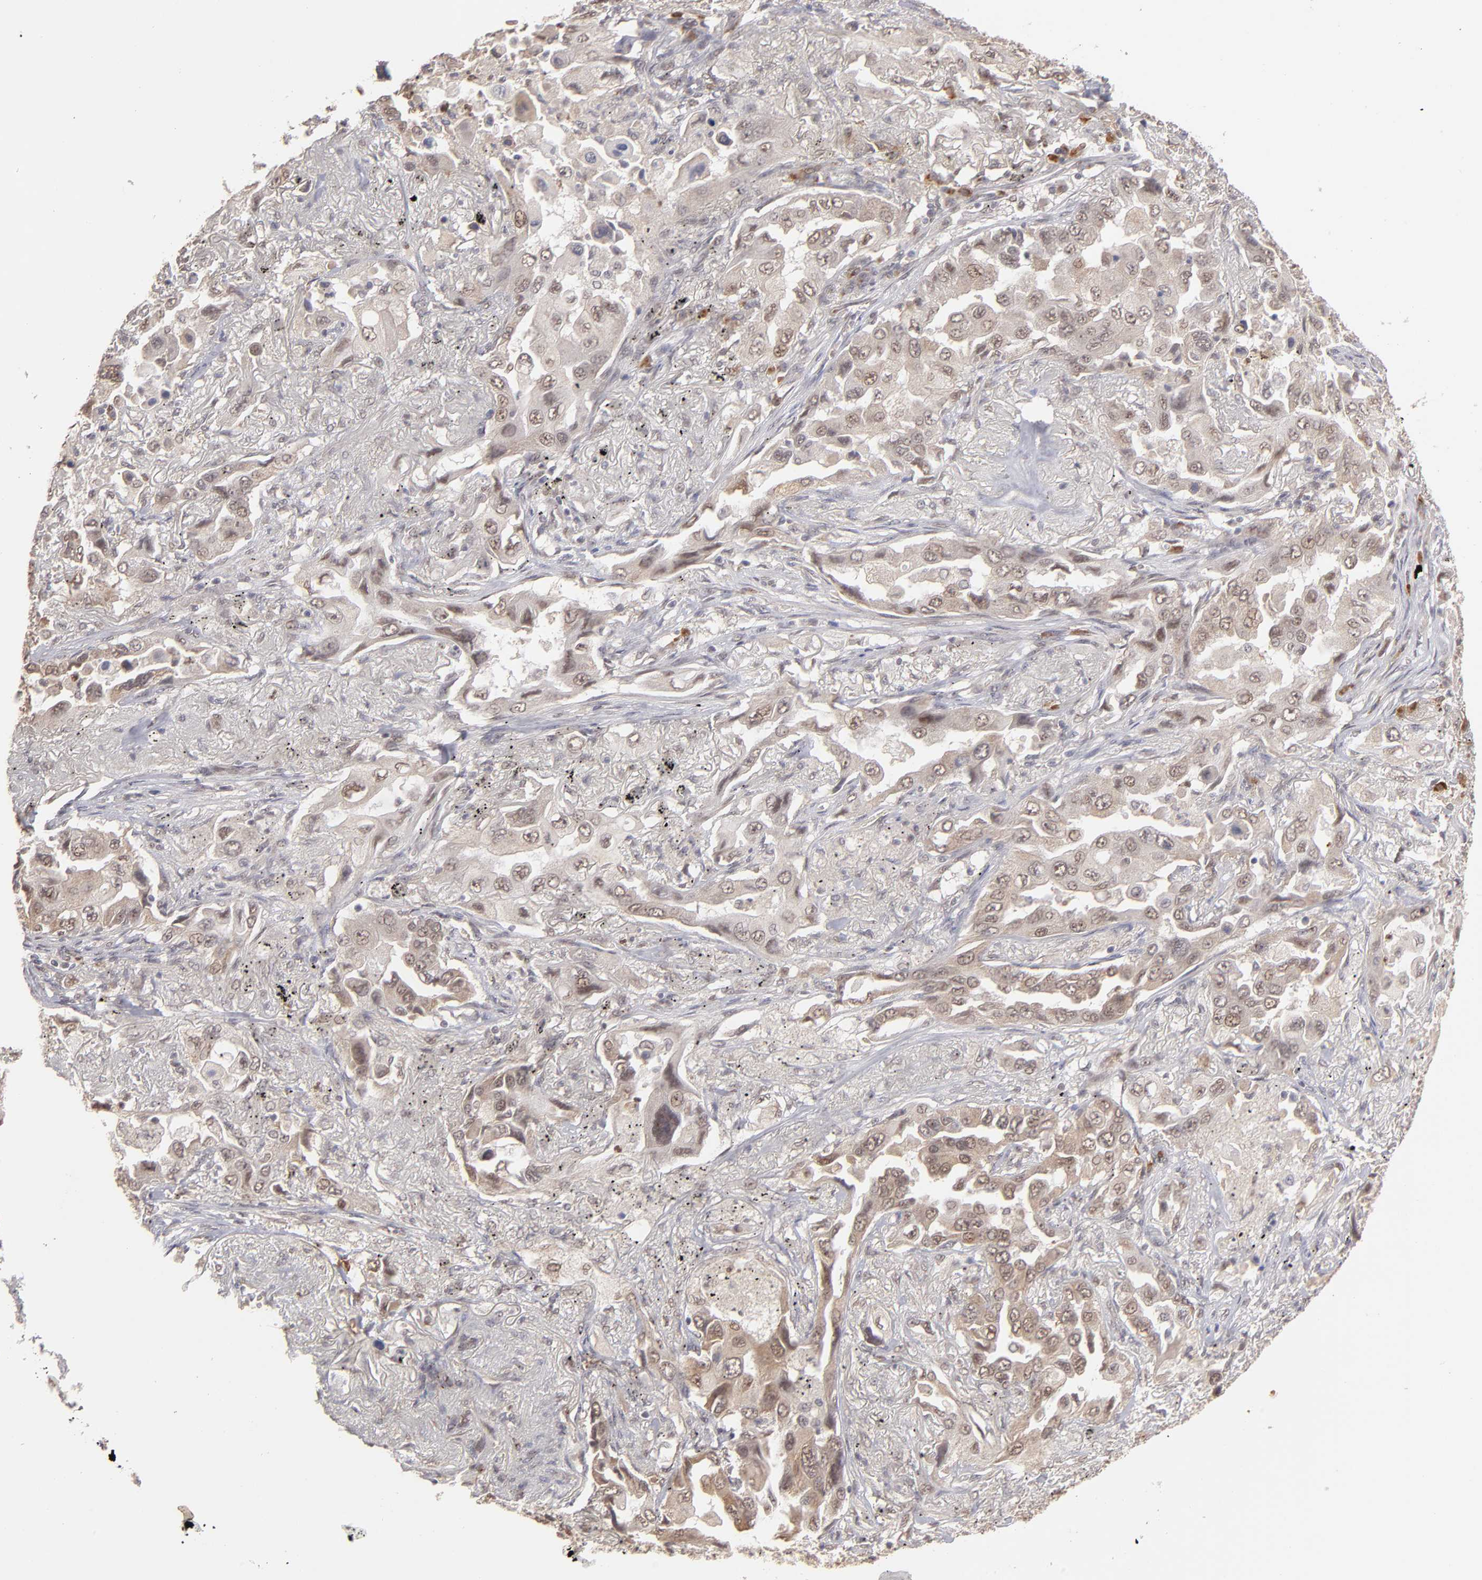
{"staining": {"intensity": "moderate", "quantity": ">75%", "location": "cytoplasmic/membranous,nuclear"}, "tissue": "lung cancer", "cell_type": "Tumor cells", "image_type": "cancer", "snomed": [{"axis": "morphology", "description": "Adenocarcinoma, NOS"}, {"axis": "topography", "description": "Lung"}], "caption": "High-magnification brightfield microscopy of lung cancer (adenocarcinoma) stained with DAB (brown) and counterstained with hematoxylin (blue). tumor cells exhibit moderate cytoplasmic/membranous and nuclear expression is present in about>75% of cells.", "gene": "NFE2", "patient": {"sex": "female", "age": 65}}